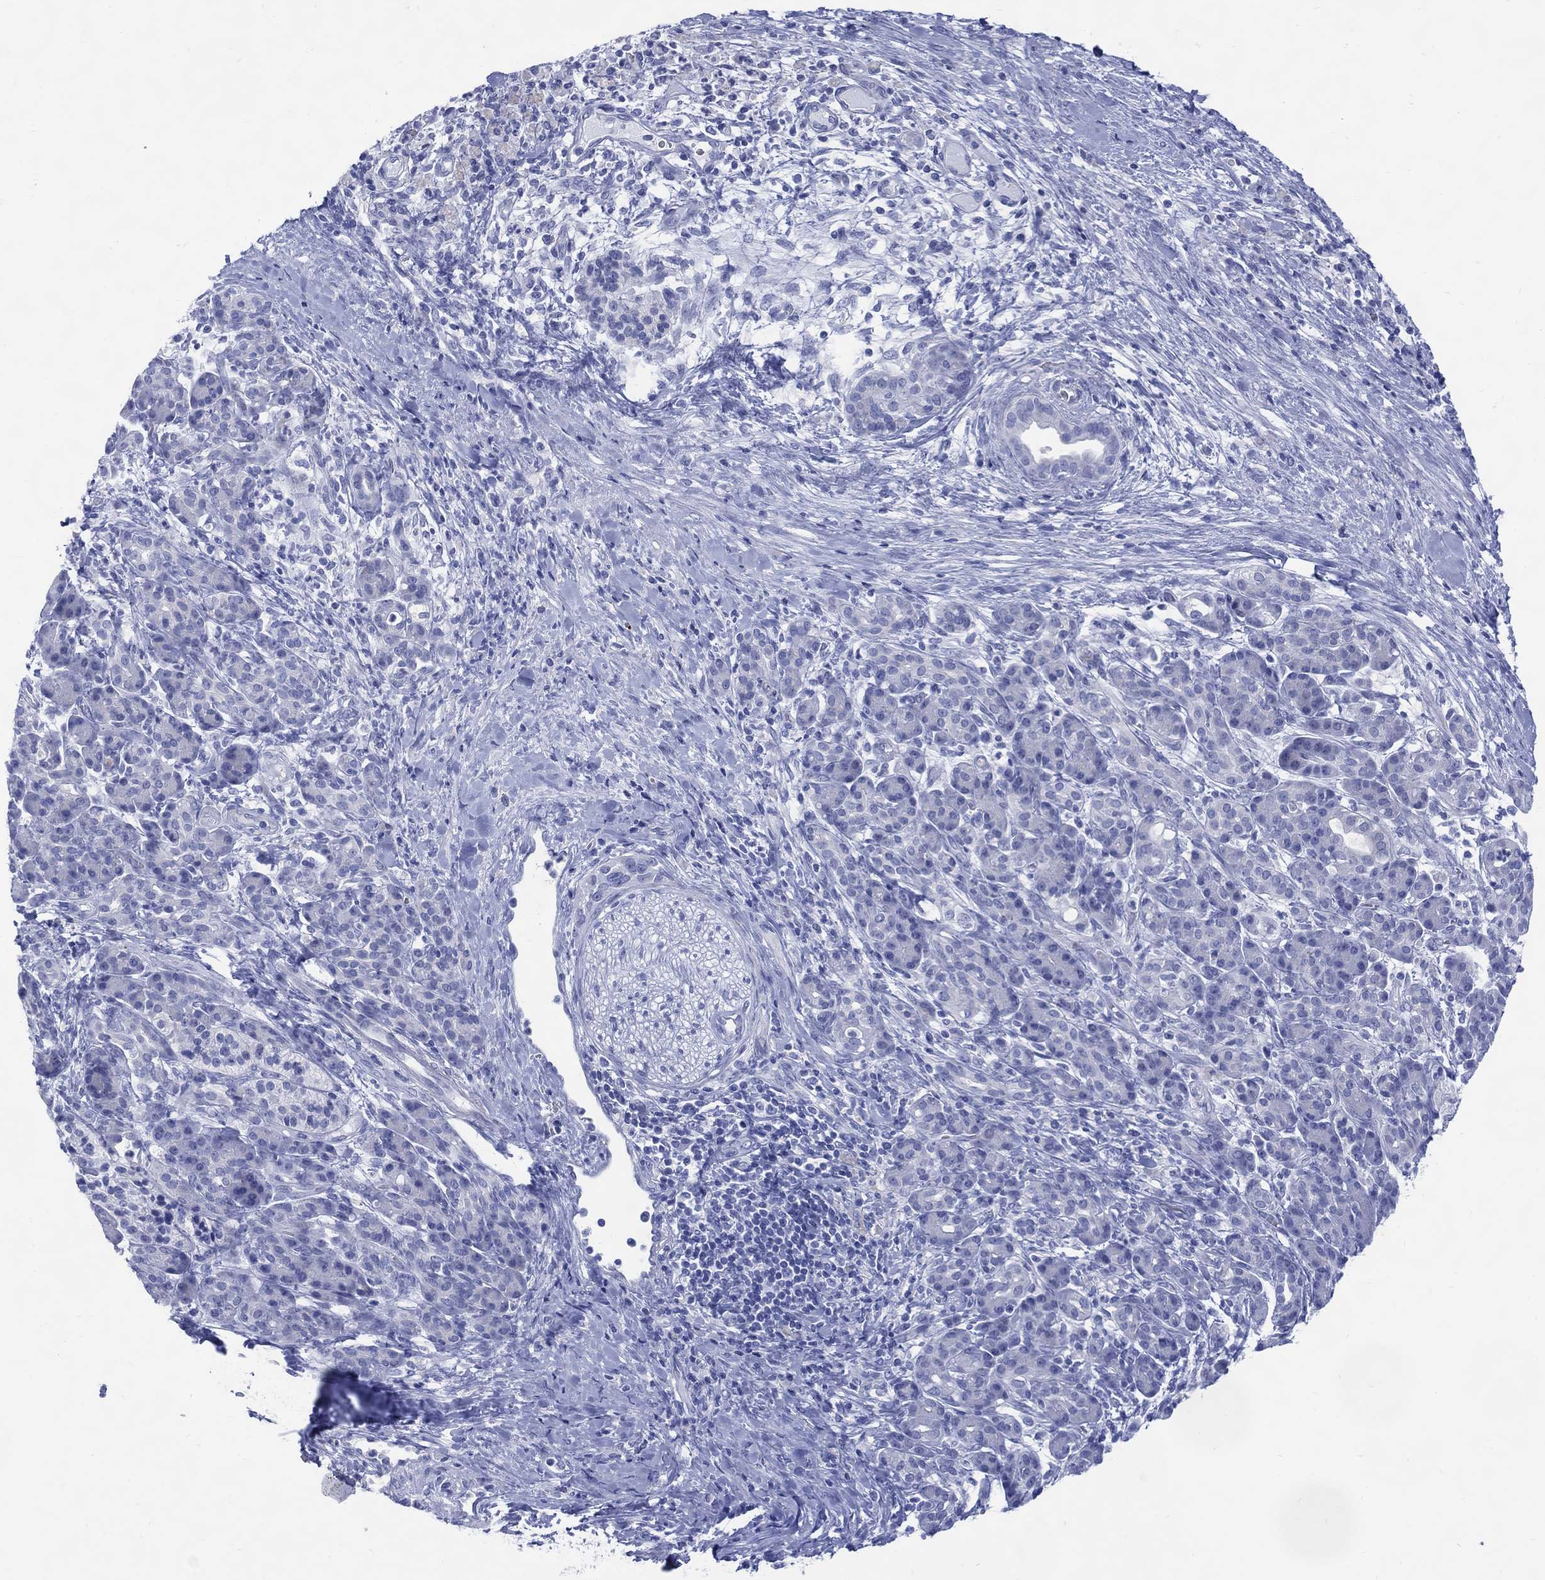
{"staining": {"intensity": "negative", "quantity": "none", "location": "none"}, "tissue": "pancreatic cancer", "cell_type": "Tumor cells", "image_type": "cancer", "snomed": [{"axis": "morphology", "description": "Adenocarcinoma, NOS"}, {"axis": "topography", "description": "Pancreas"}], "caption": "Immunohistochemical staining of pancreatic cancer (adenocarcinoma) reveals no significant staining in tumor cells.", "gene": "LRRD1", "patient": {"sex": "male", "age": 44}}